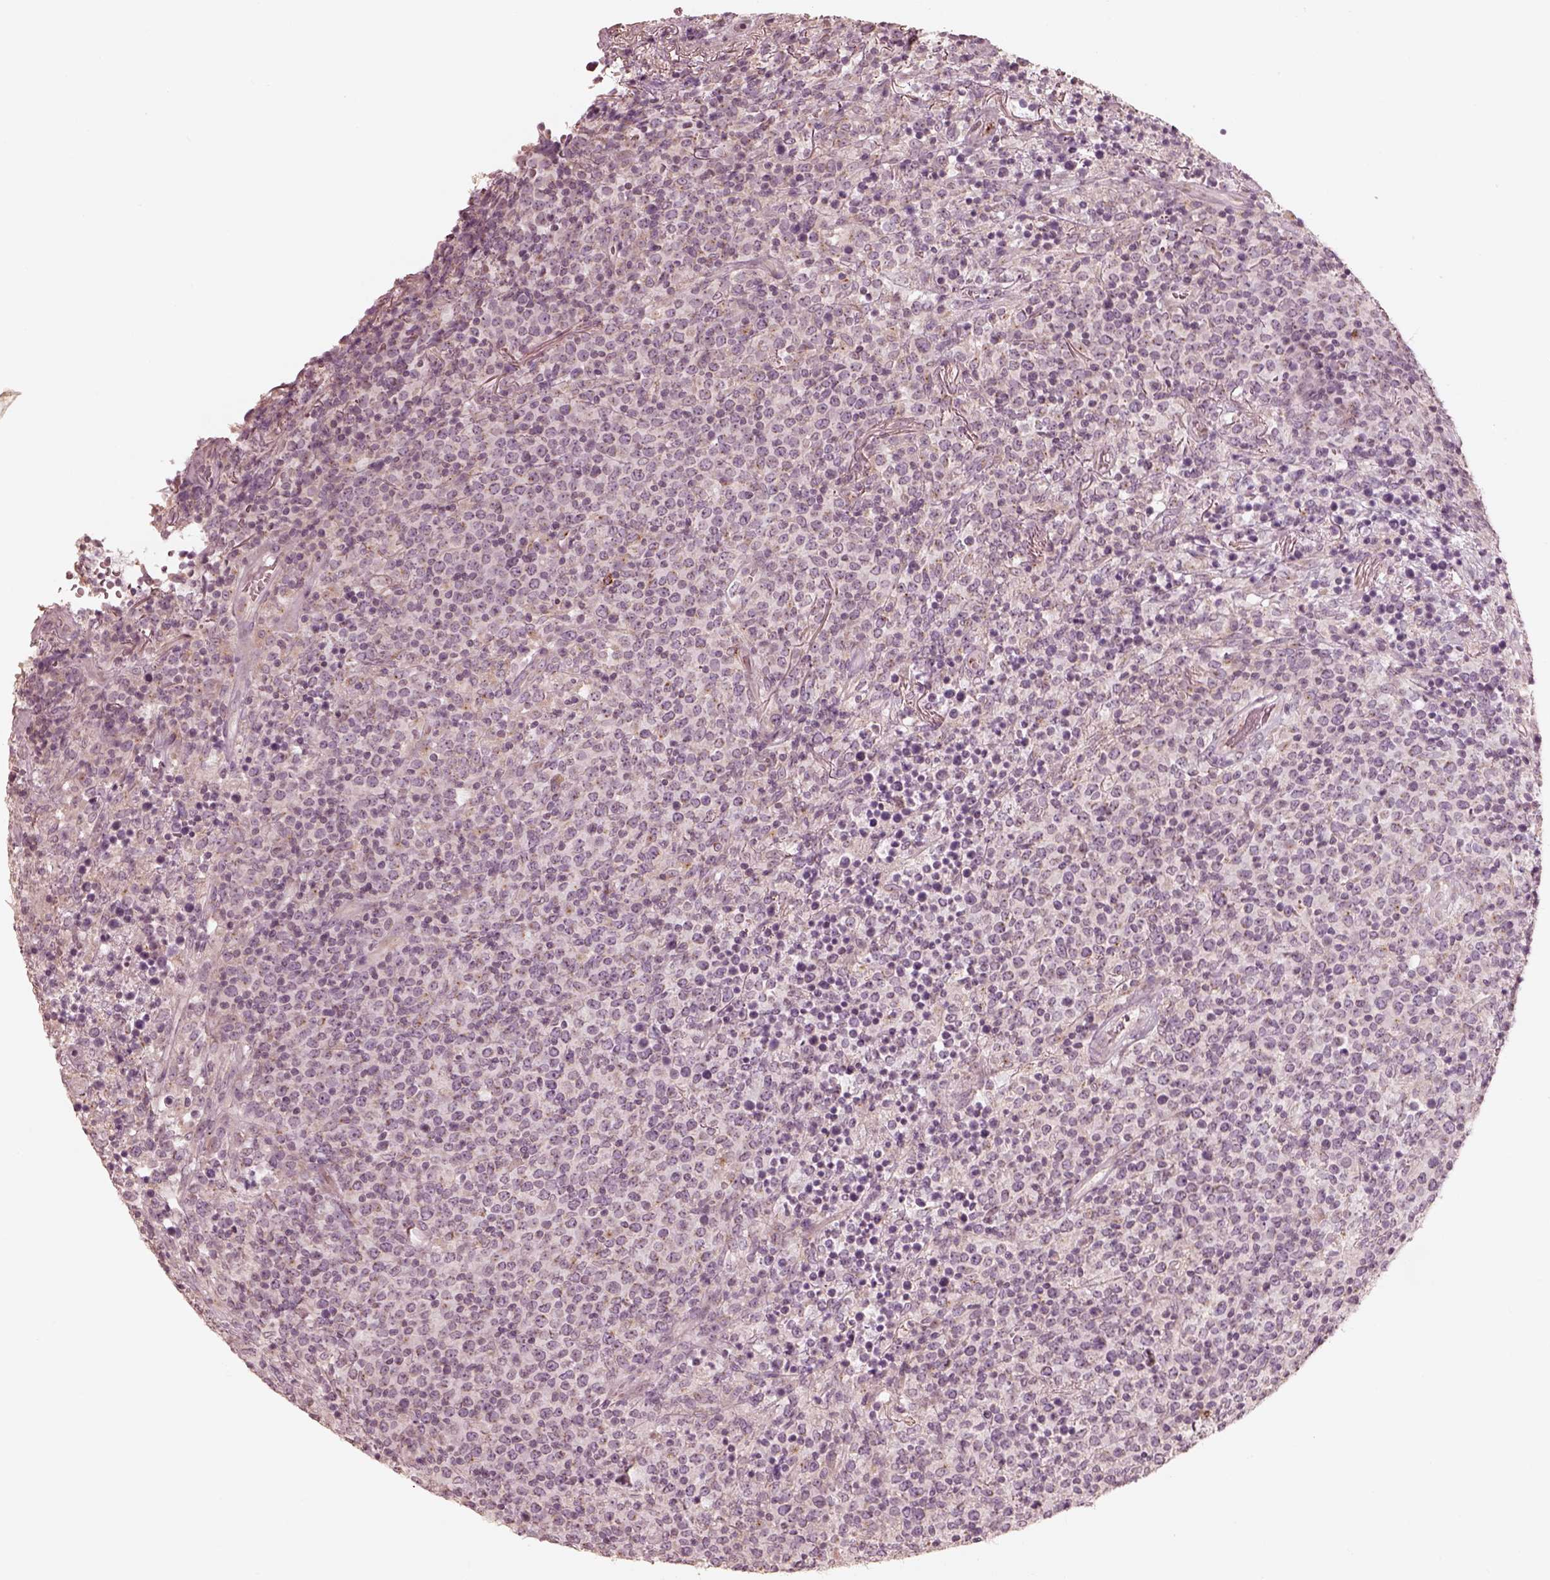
{"staining": {"intensity": "negative", "quantity": "none", "location": "none"}, "tissue": "lymphoma", "cell_type": "Tumor cells", "image_type": "cancer", "snomed": [{"axis": "morphology", "description": "Malignant lymphoma, non-Hodgkin's type, High grade"}, {"axis": "topography", "description": "Lung"}], "caption": "High power microscopy photomicrograph of an IHC micrograph of lymphoma, revealing no significant staining in tumor cells.", "gene": "ABCA7", "patient": {"sex": "male", "age": 79}}